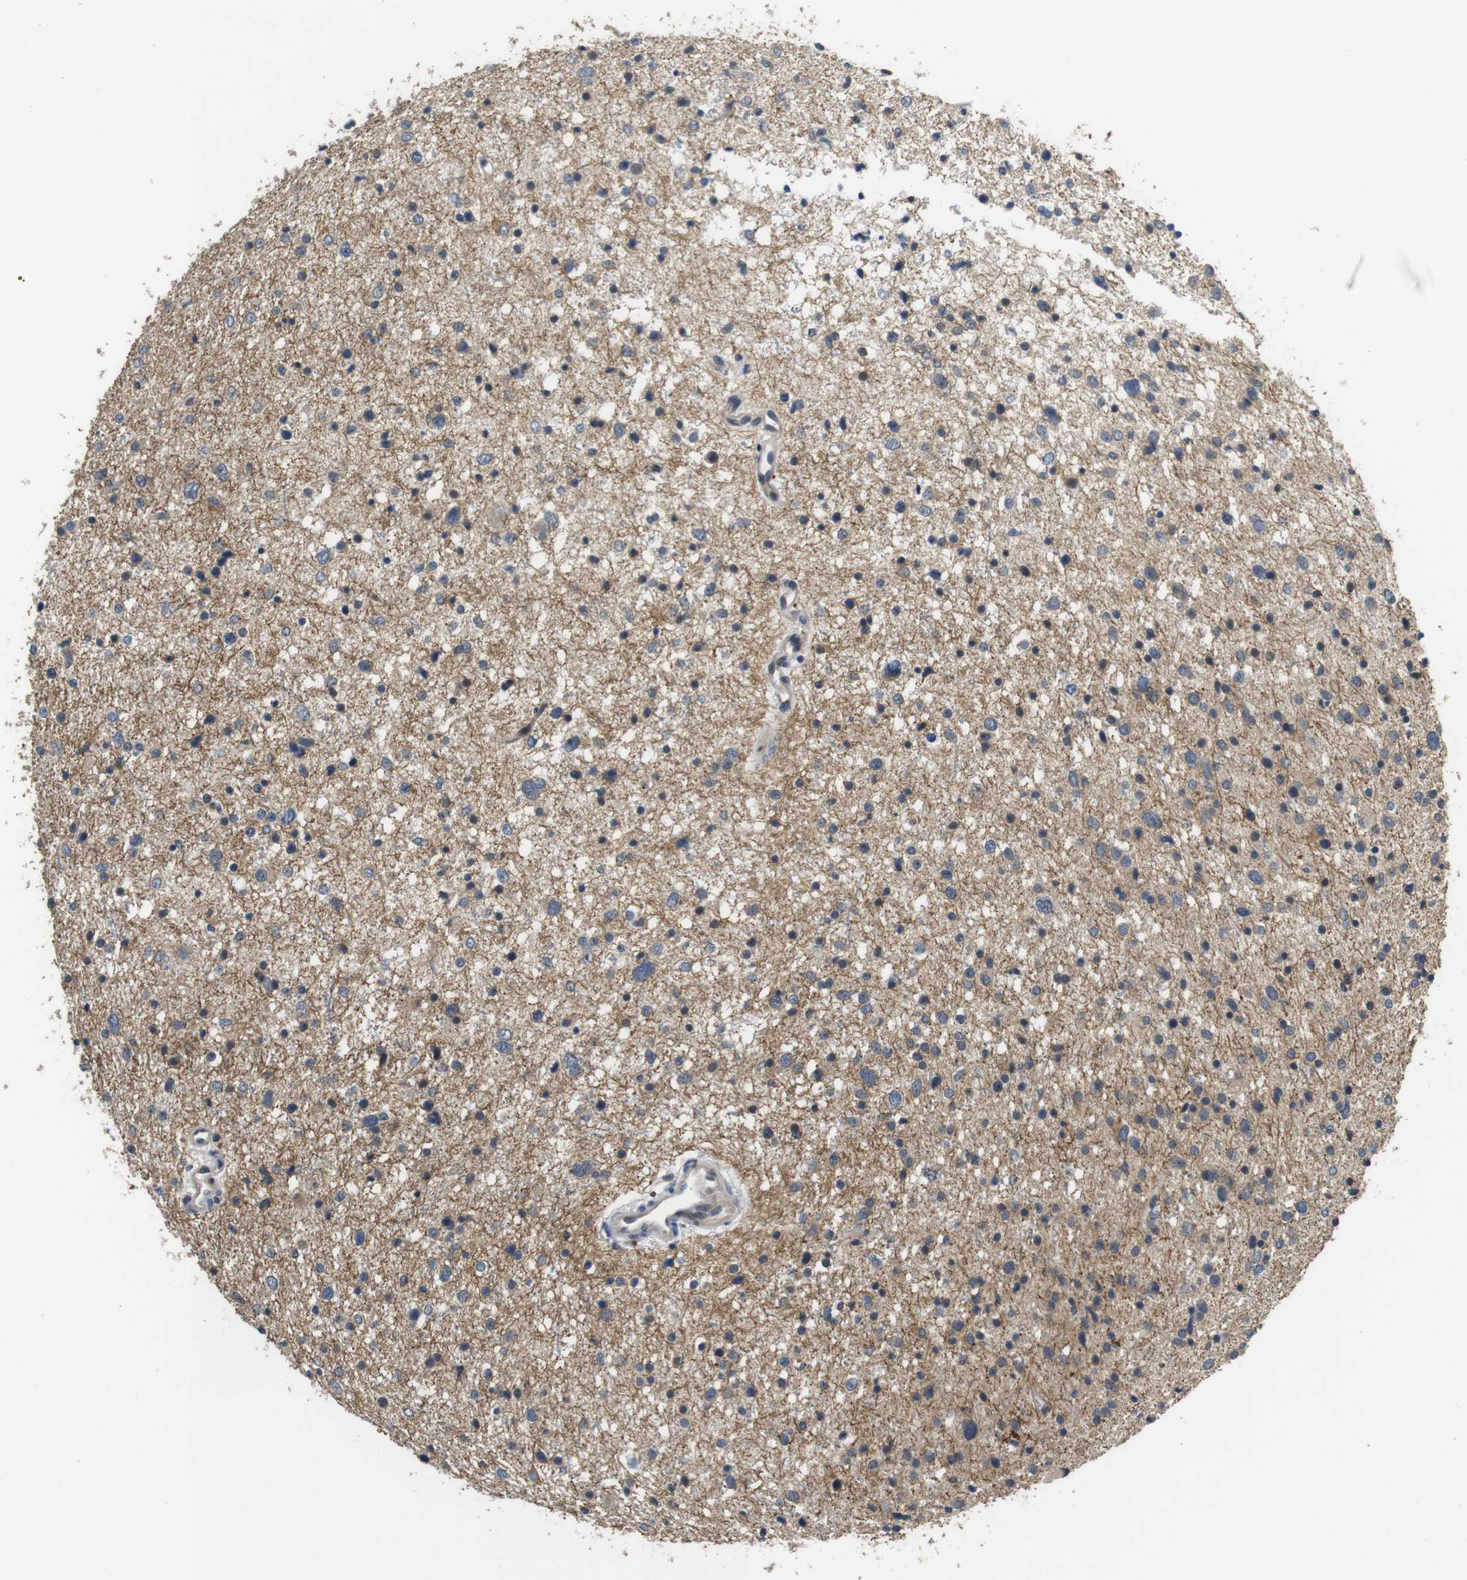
{"staining": {"intensity": "moderate", "quantity": "25%-75%", "location": "cytoplasmic/membranous"}, "tissue": "glioma", "cell_type": "Tumor cells", "image_type": "cancer", "snomed": [{"axis": "morphology", "description": "Glioma, malignant, Low grade"}, {"axis": "topography", "description": "Brain"}], "caption": "Malignant glioma (low-grade) was stained to show a protein in brown. There is medium levels of moderate cytoplasmic/membranous positivity in about 25%-75% of tumor cells.", "gene": "ADGRL3", "patient": {"sex": "female", "age": 37}}